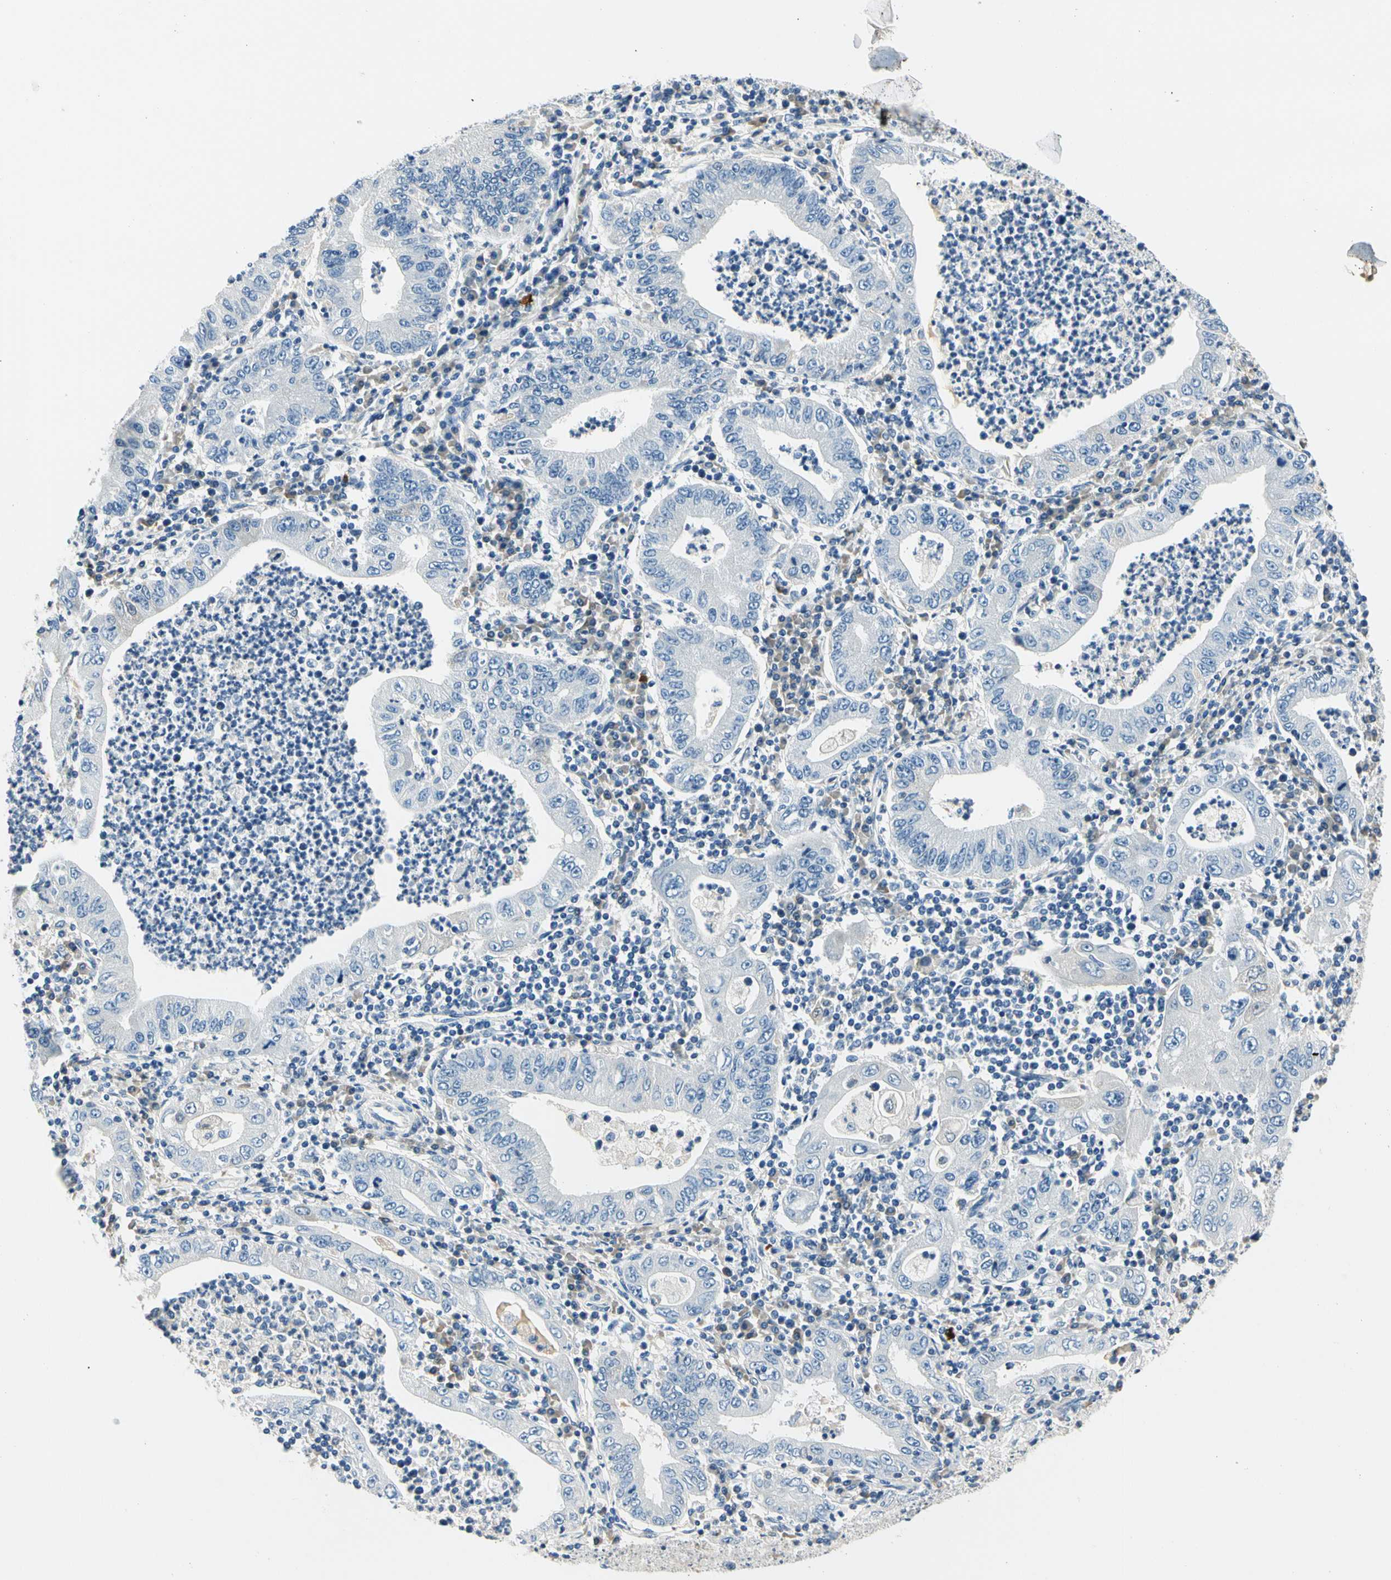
{"staining": {"intensity": "negative", "quantity": "none", "location": "none"}, "tissue": "stomach cancer", "cell_type": "Tumor cells", "image_type": "cancer", "snomed": [{"axis": "morphology", "description": "Normal tissue, NOS"}, {"axis": "morphology", "description": "Adenocarcinoma, NOS"}, {"axis": "topography", "description": "Esophagus"}, {"axis": "topography", "description": "Stomach, upper"}, {"axis": "topography", "description": "Peripheral nerve tissue"}], "caption": "High power microscopy histopathology image of an IHC histopathology image of stomach adenocarcinoma, revealing no significant staining in tumor cells. (DAB (3,3'-diaminobenzidine) immunohistochemistry with hematoxylin counter stain).", "gene": "TGFBR3", "patient": {"sex": "male", "age": 62}}